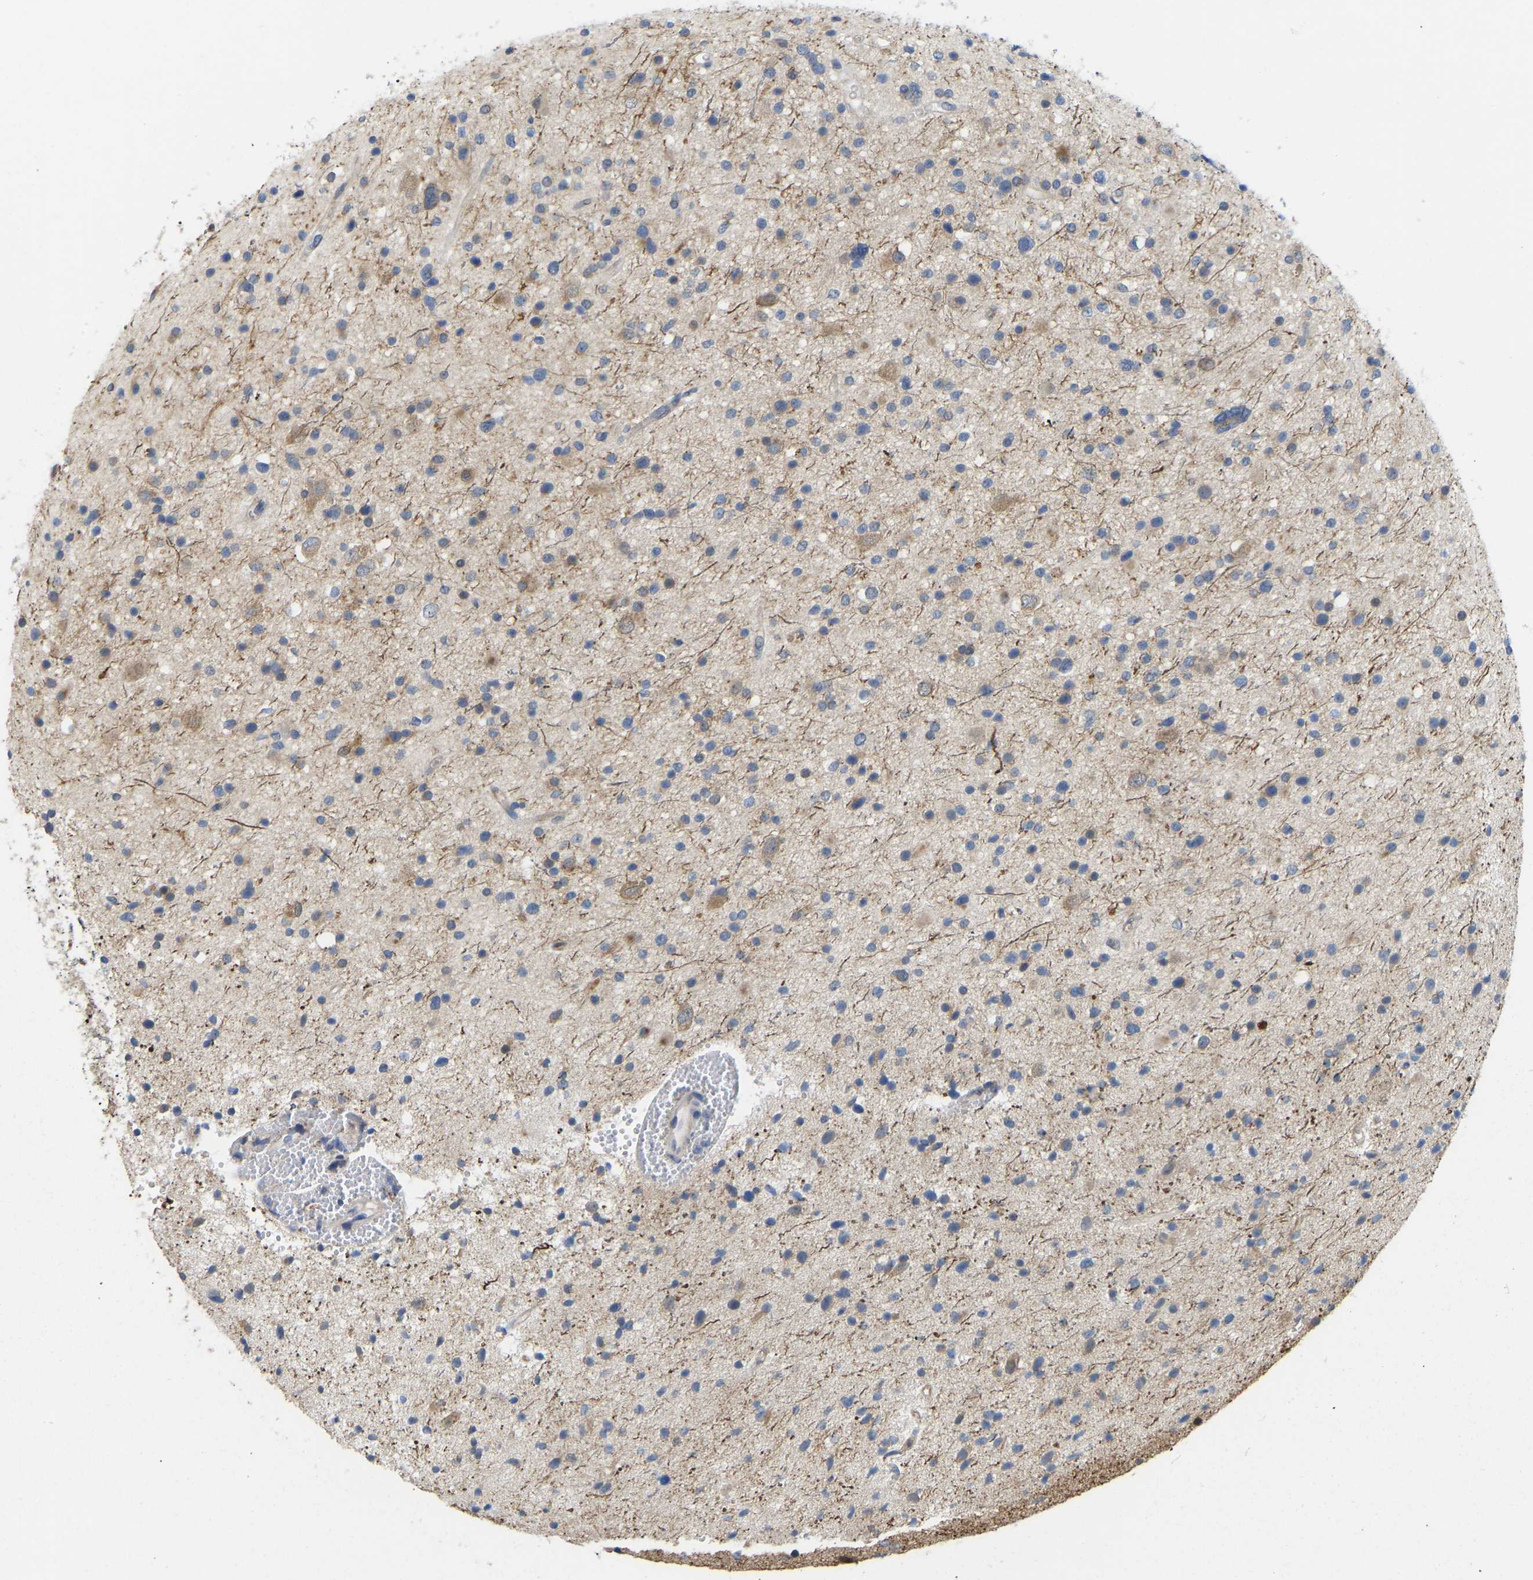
{"staining": {"intensity": "weak", "quantity": ">75%", "location": "cytoplasmic/membranous"}, "tissue": "glioma", "cell_type": "Tumor cells", "image_type": "cancer", "snomed": [{"axis": "morphology", "description": "Glioma, malignant, High grade"}, {"axis": "topography", "description": "Brain"}], "caption": "Immunohistochemistry of glioma reveals low levels of weak cytoplasmic/membranous staining in approximately >75% of tumor cells. (IHC, brightfield microscopy, high magnification).", "gene": "BEND3", "patient": {"sex": "male", "age": 33}}